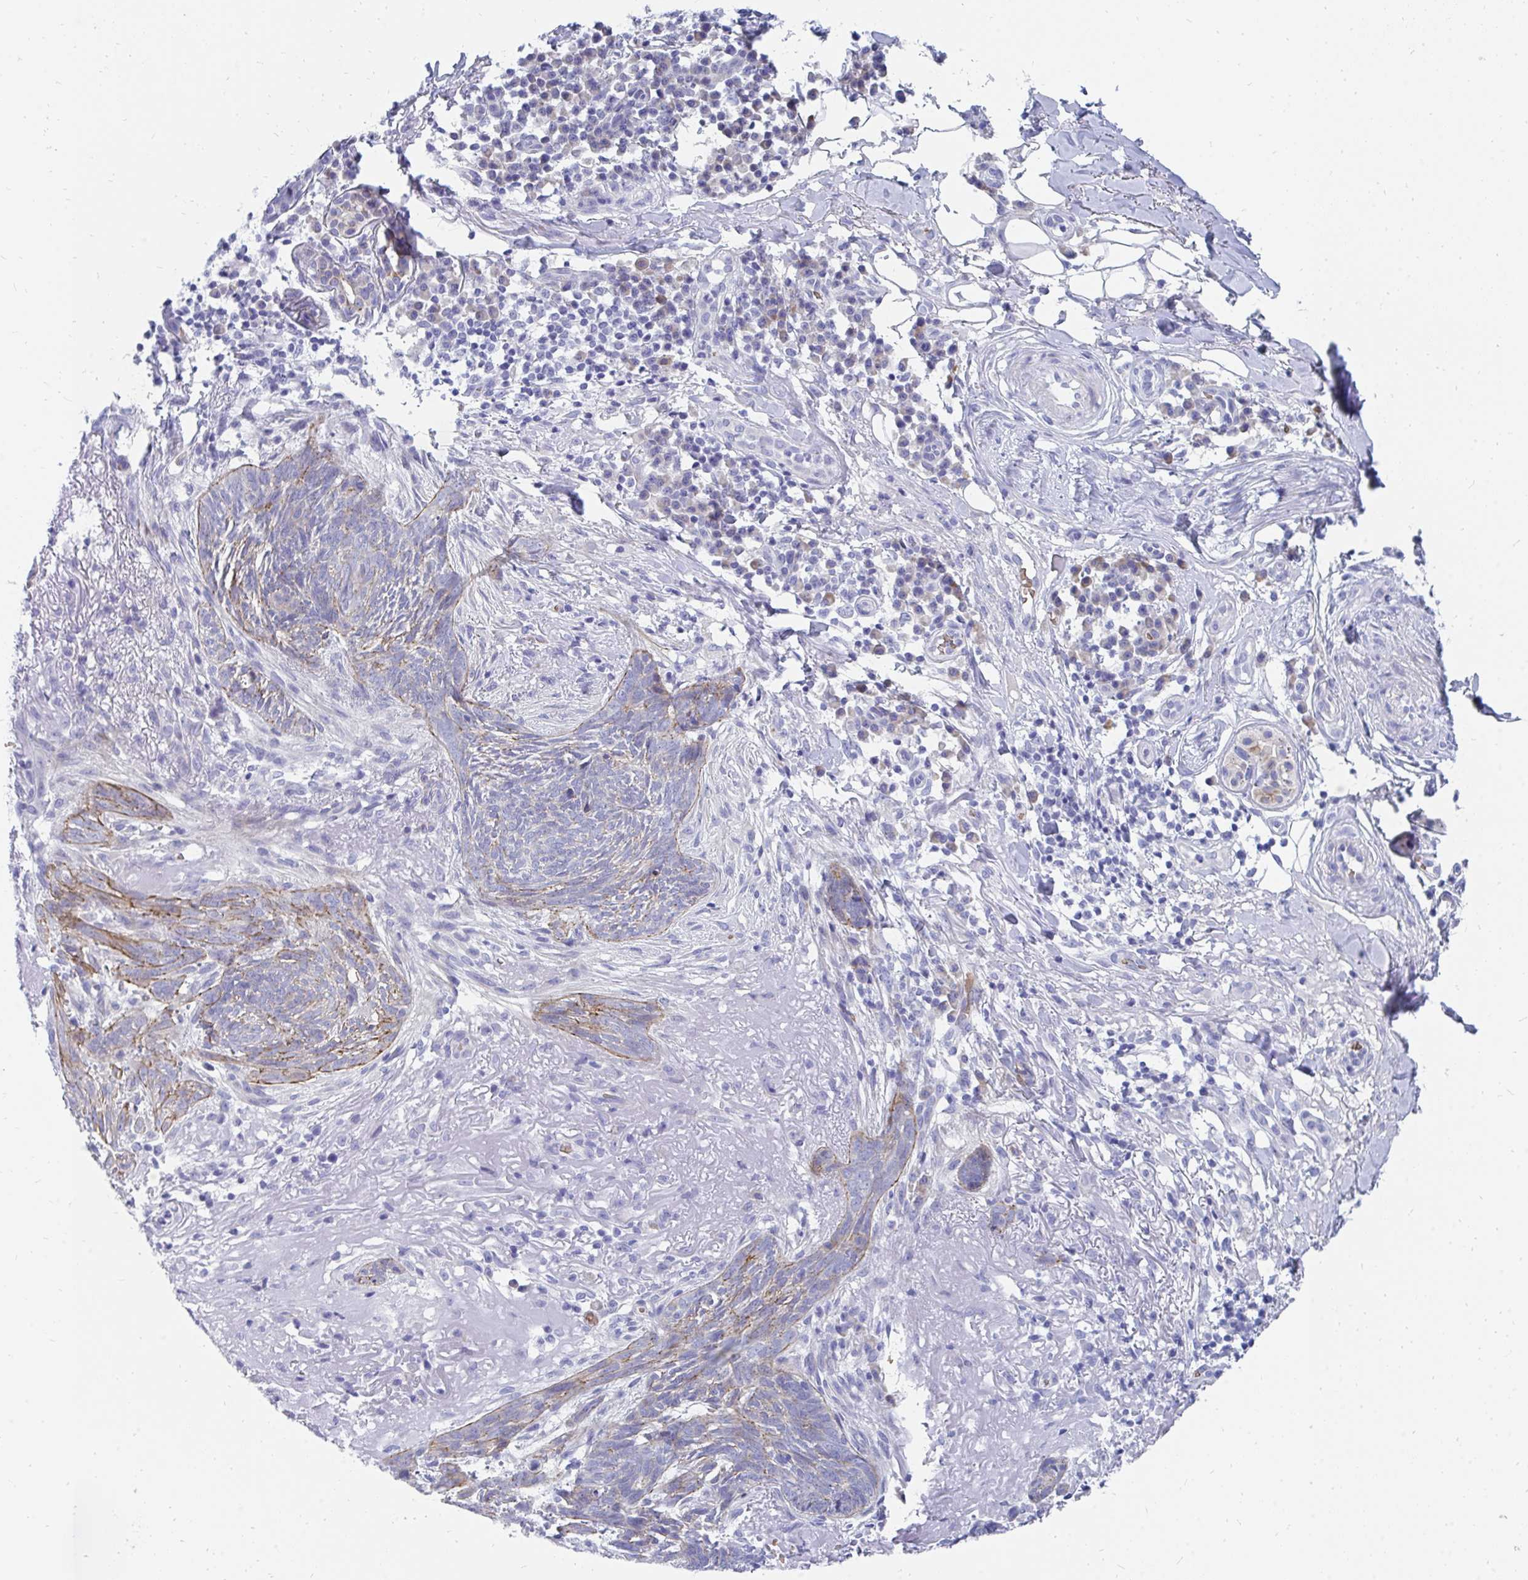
{"staining": {"intensity": "weak", "quantity": "<25%", "location": "cytoplasmic/membranous"}, "tissue": "skin cancer", "cell_type": "Tumor cells", "image_type": "cancer", "snomed": [{"axis": "morphology", "description": "Basal cell carcinoma"}, {"axis": "topography", "description": "Skin"}], "caption": "The micrograph shows no staining of tumor cells in skin cancer.", "gene": "MROH2B", "patient": {"sex": "female", "age": 93}}